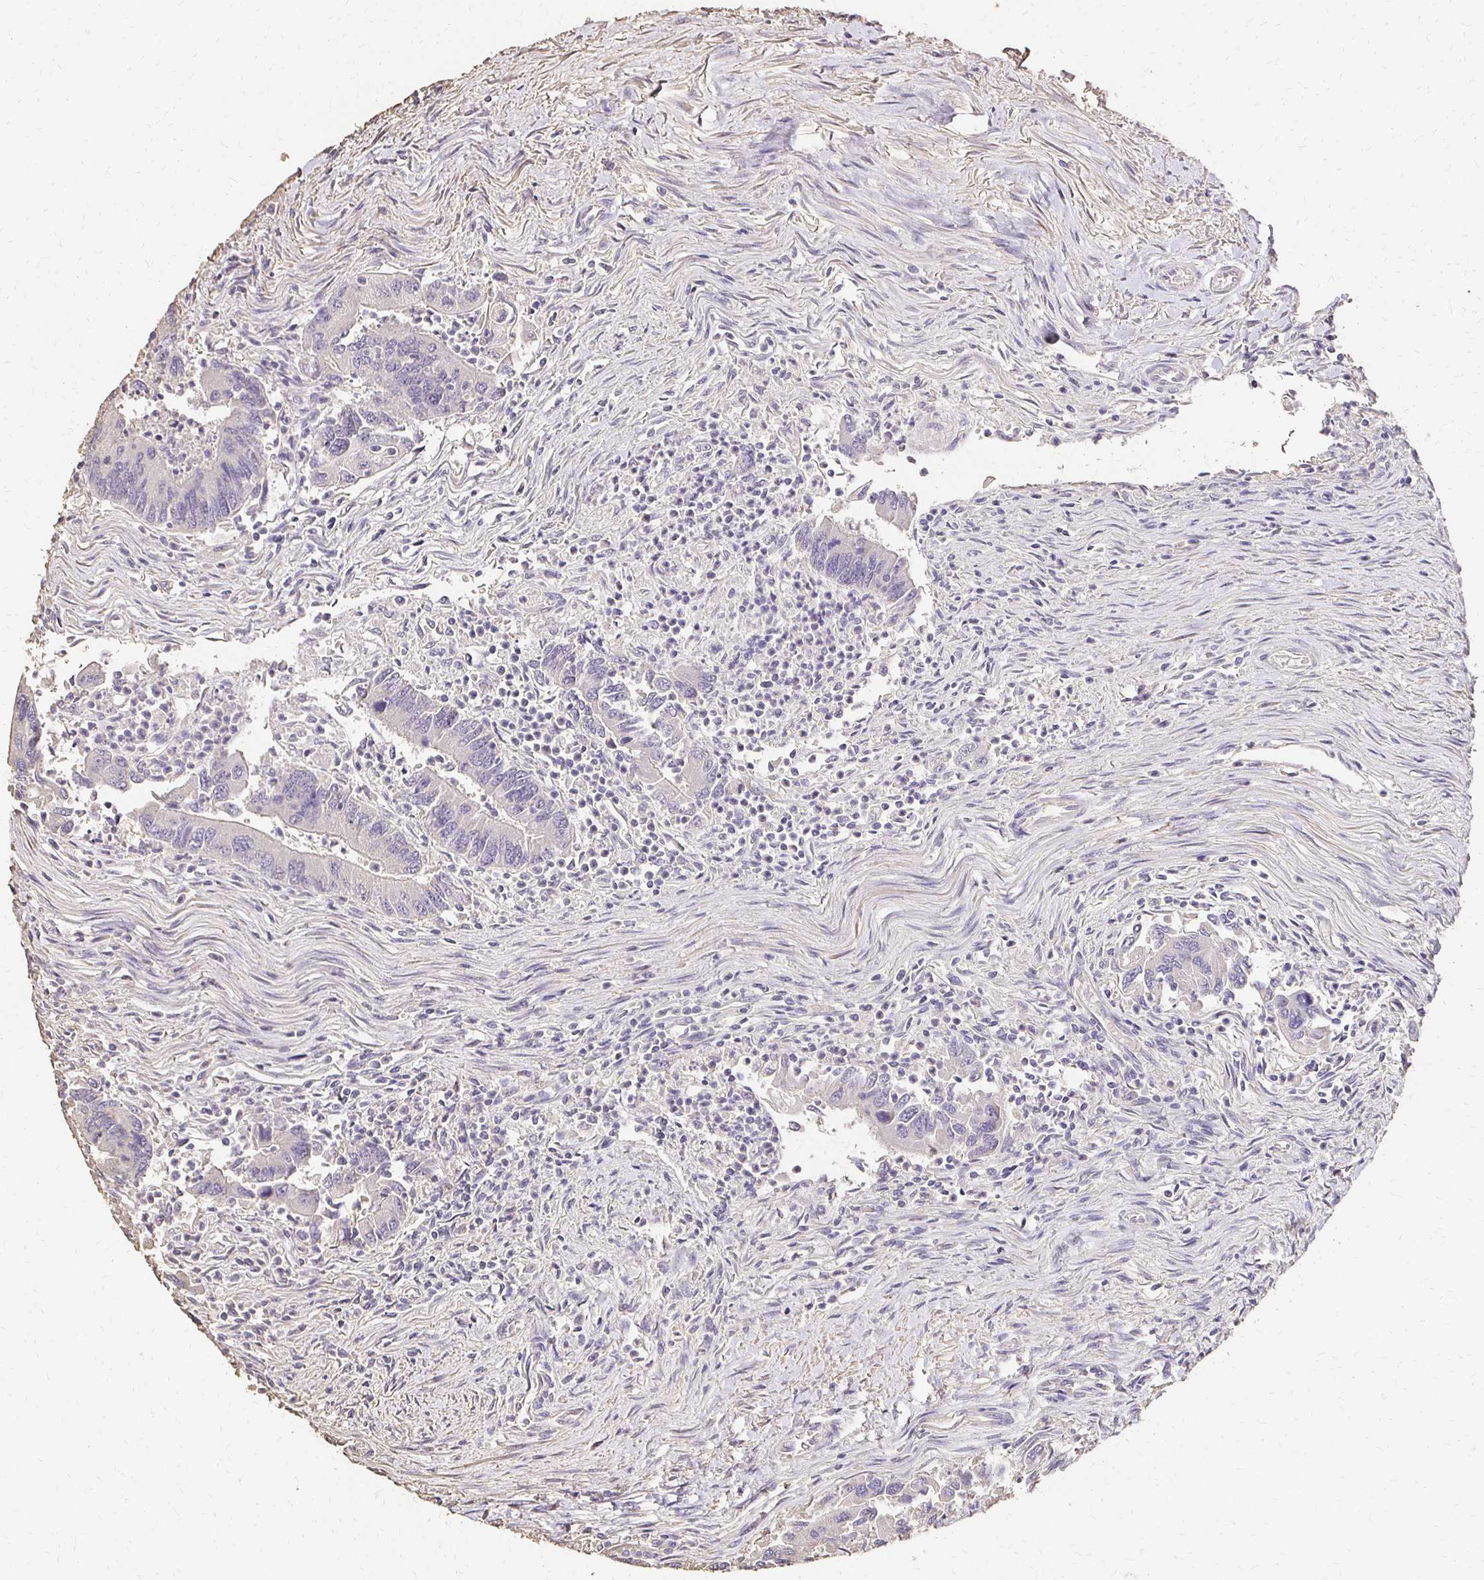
{"staining": {"intensity": "negative", "quantity": "none", "location": "none"}, "tissue": "colorectal cancer", "cell_type": "Tumor cells", "image_type": "cancer", "snomed": [{"axis": "morphology", "description": "Adenocarcinoma, NOS"}, {"axis": "topography", "description": "Colon"}], "caption": "This is an IHC histopathology image of colorectal cancer (adenocarcinoma). There is no staining in tumor cells.", "gene": "UGT1A6", "patient": {"sex": "female", "age": 67}}